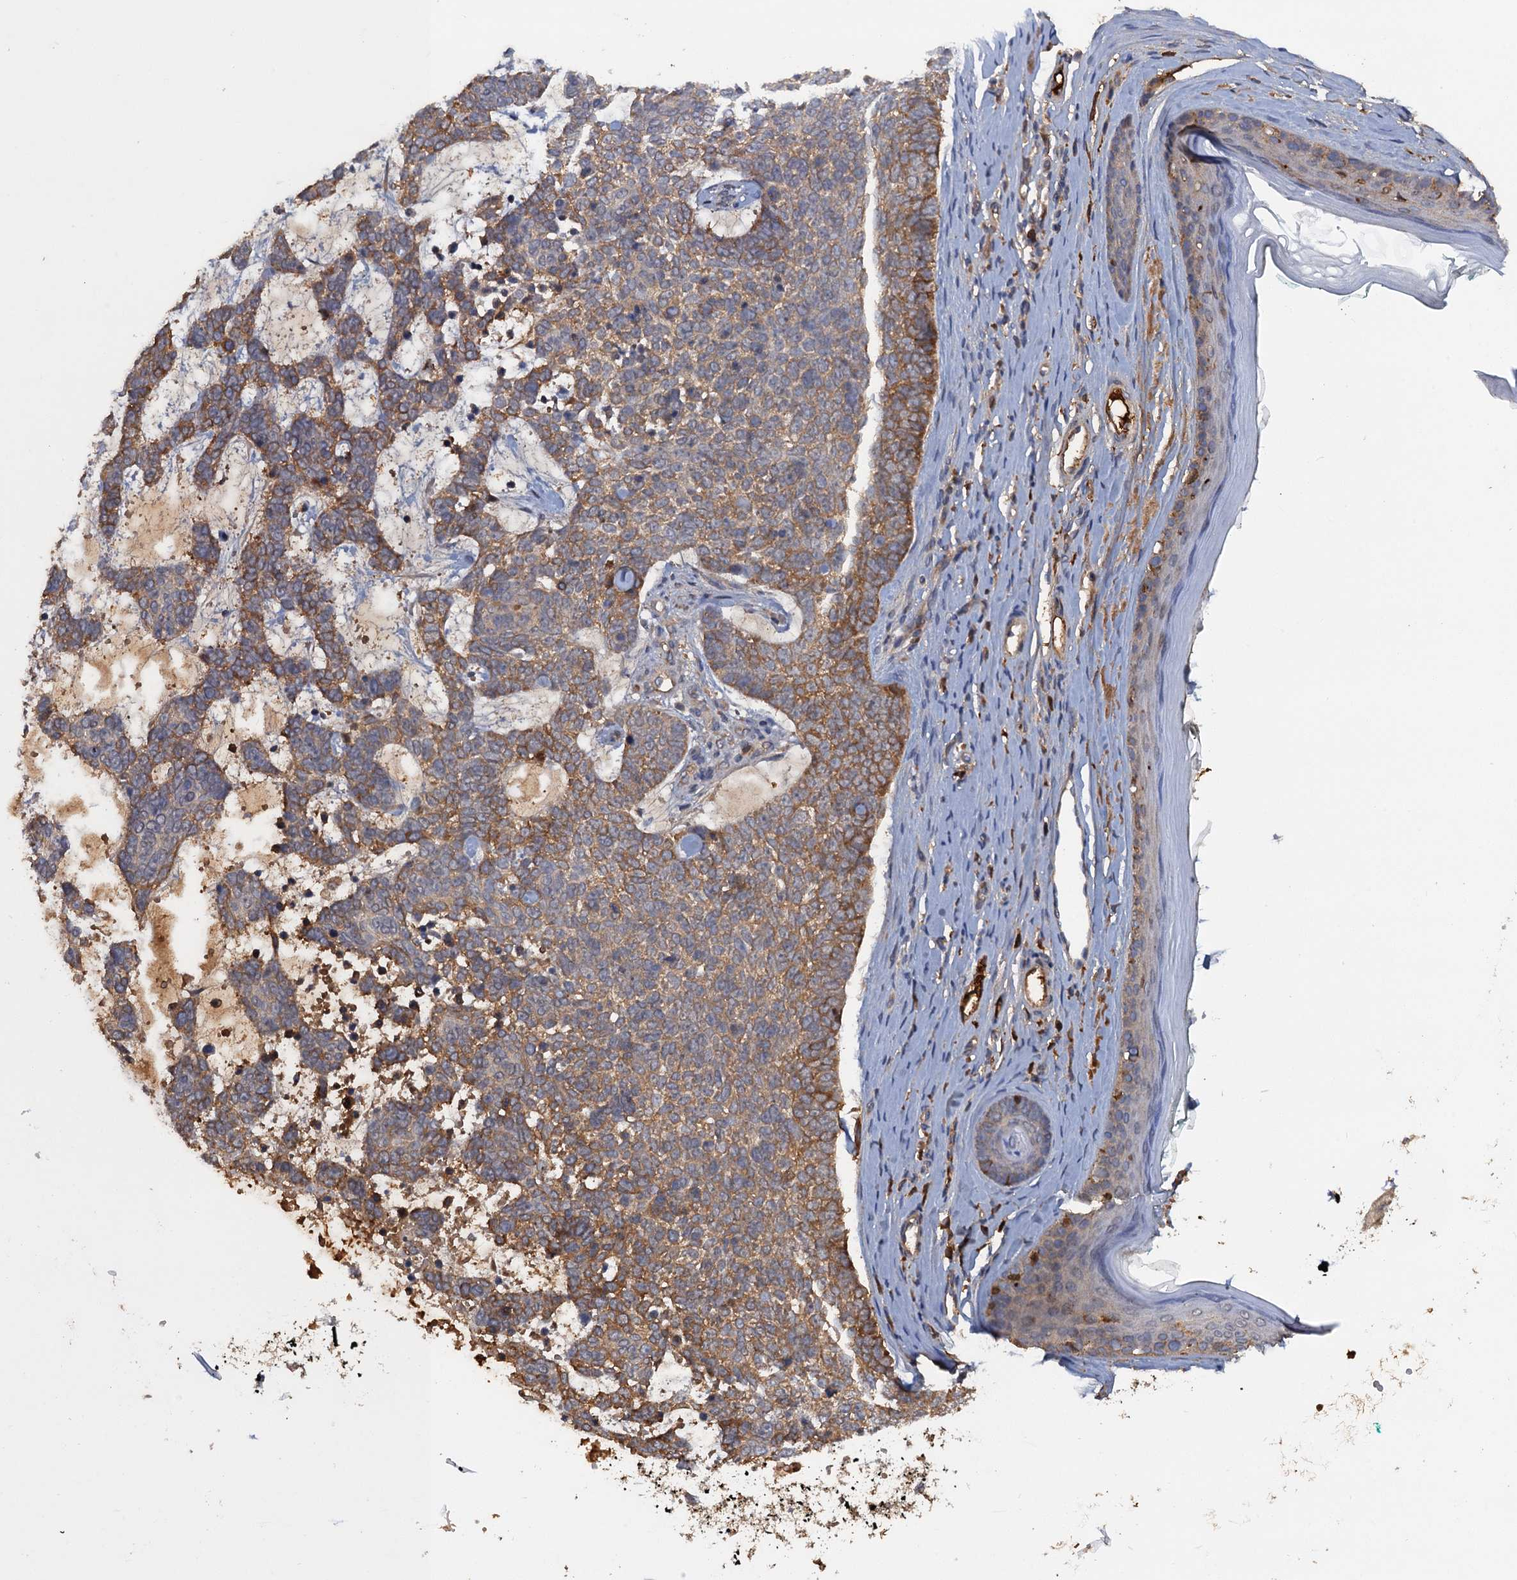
{"staining": {"intensity": "moderate", "quantity": "25%-75%", "location": "cytoplasmic/membranous"}, "tissue": "skin cancer", "cell_type": "Tumor cells", "image_type": "cancer", "snomed": [{"axis": "morphology", "description": "Basal cell carcinoma"}, {"axis": "topography", "description": "Skin"}], "caption": "Protein expression by immunohistochemistry (IHC) demonstrates moderate cytoplasmic/membranous positivity in approximately 25%-75% of tumor cells in skin basal cell carcinoma.", "gene": "HAPLN3", "patient": {"sex": "female", "age": 81}}